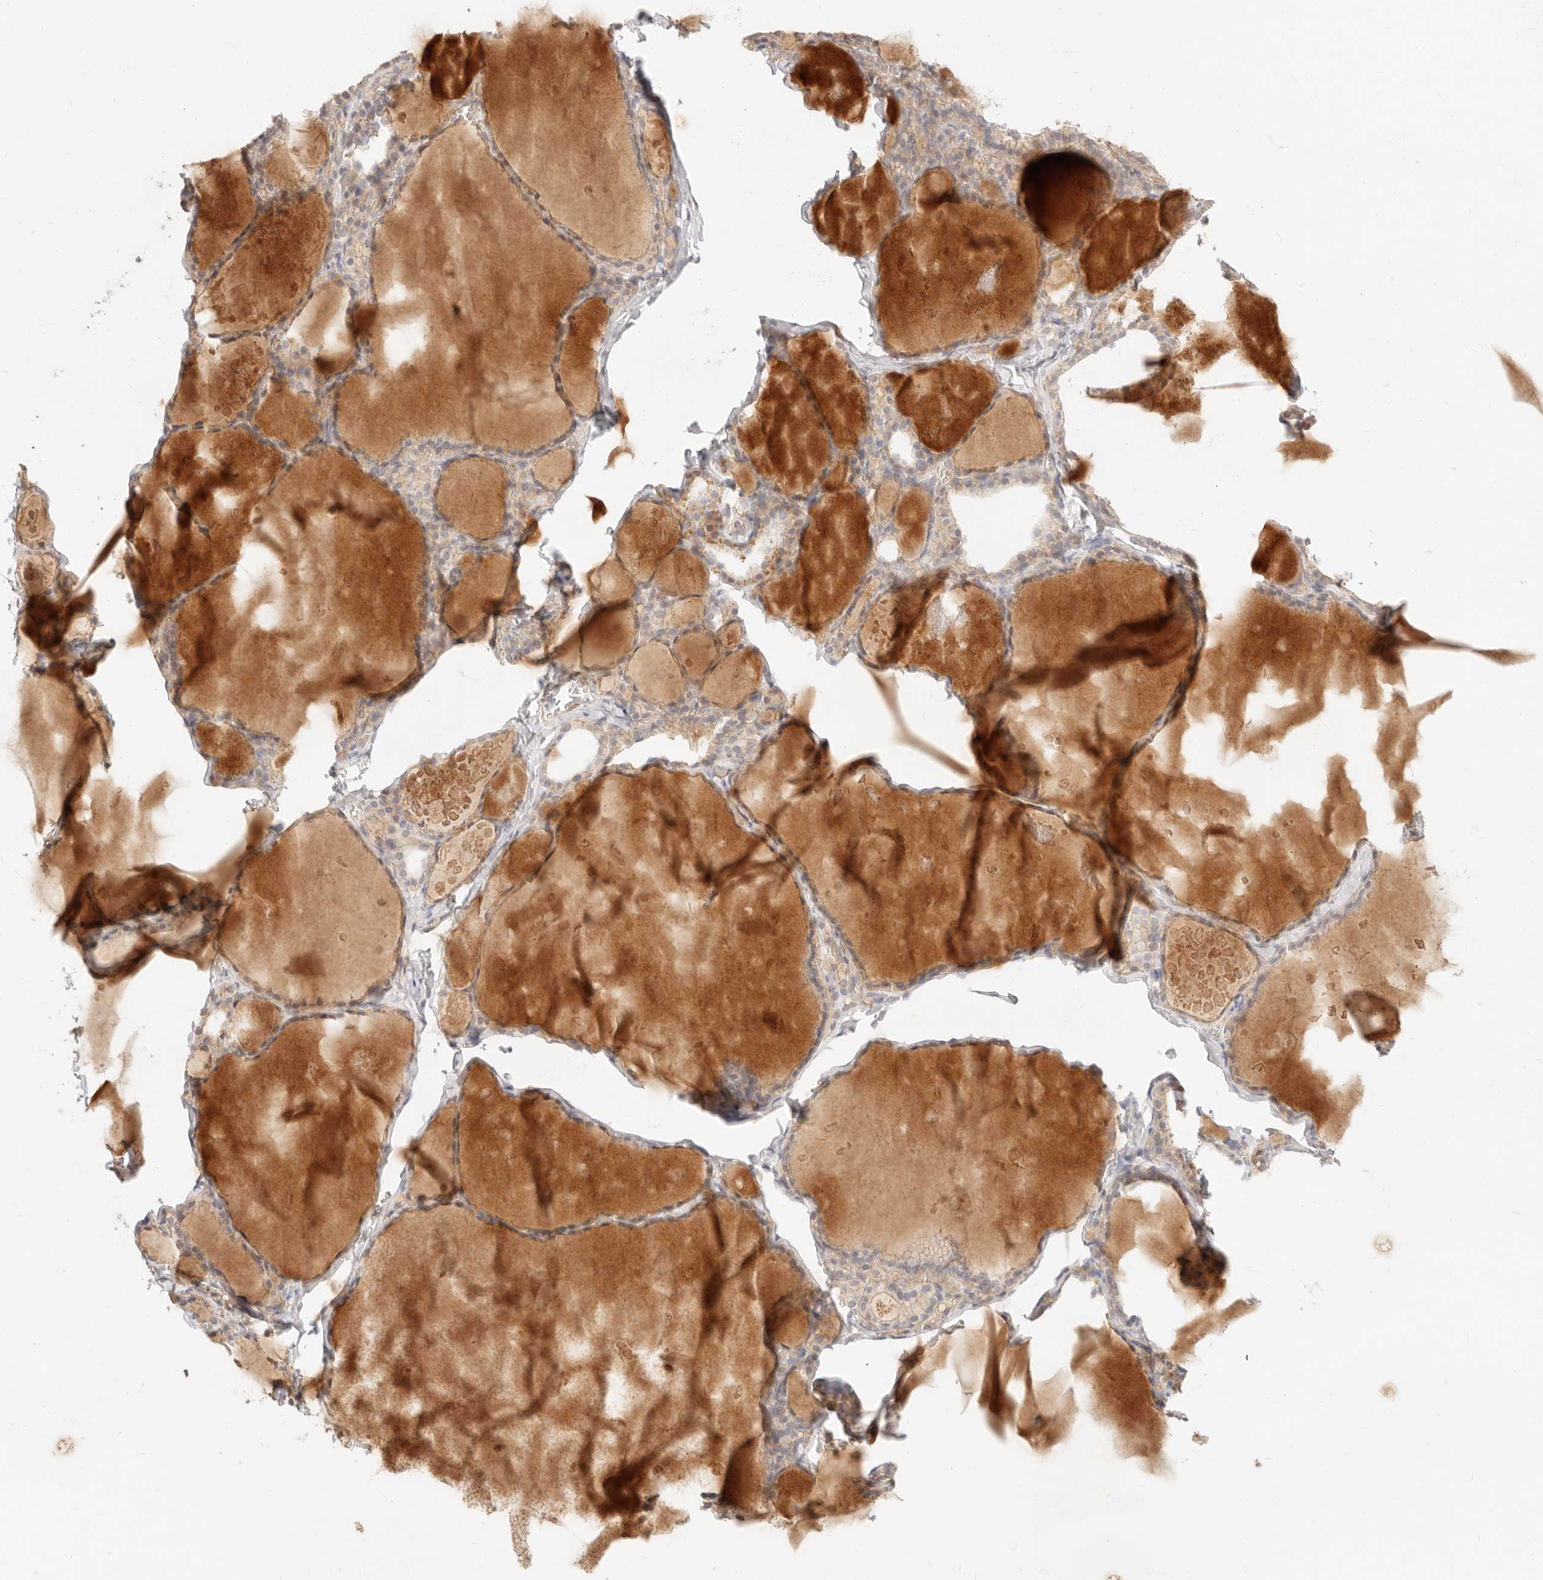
{"staining": {"intensity": "weak", "quantity": "25%-75%", "location": "cytoplasmic/membranous"}, "tissue": "thyroid gland", "cell_type": "Glandular cells", "image_type": "normal", "snomed": [{"axis": "morphology", "description": "Normal tissue, NOS"}, {"axis": "topography", "description": "Thyroid gland"}], "caption": "This is a histology image of IHC staining of unremarkable thyroid gland, which shows weak expression in the cytoplasmic/membranous of glandular cells.", "gene": "UBXN10", "patient": {"sex": "male", "age": 56}}